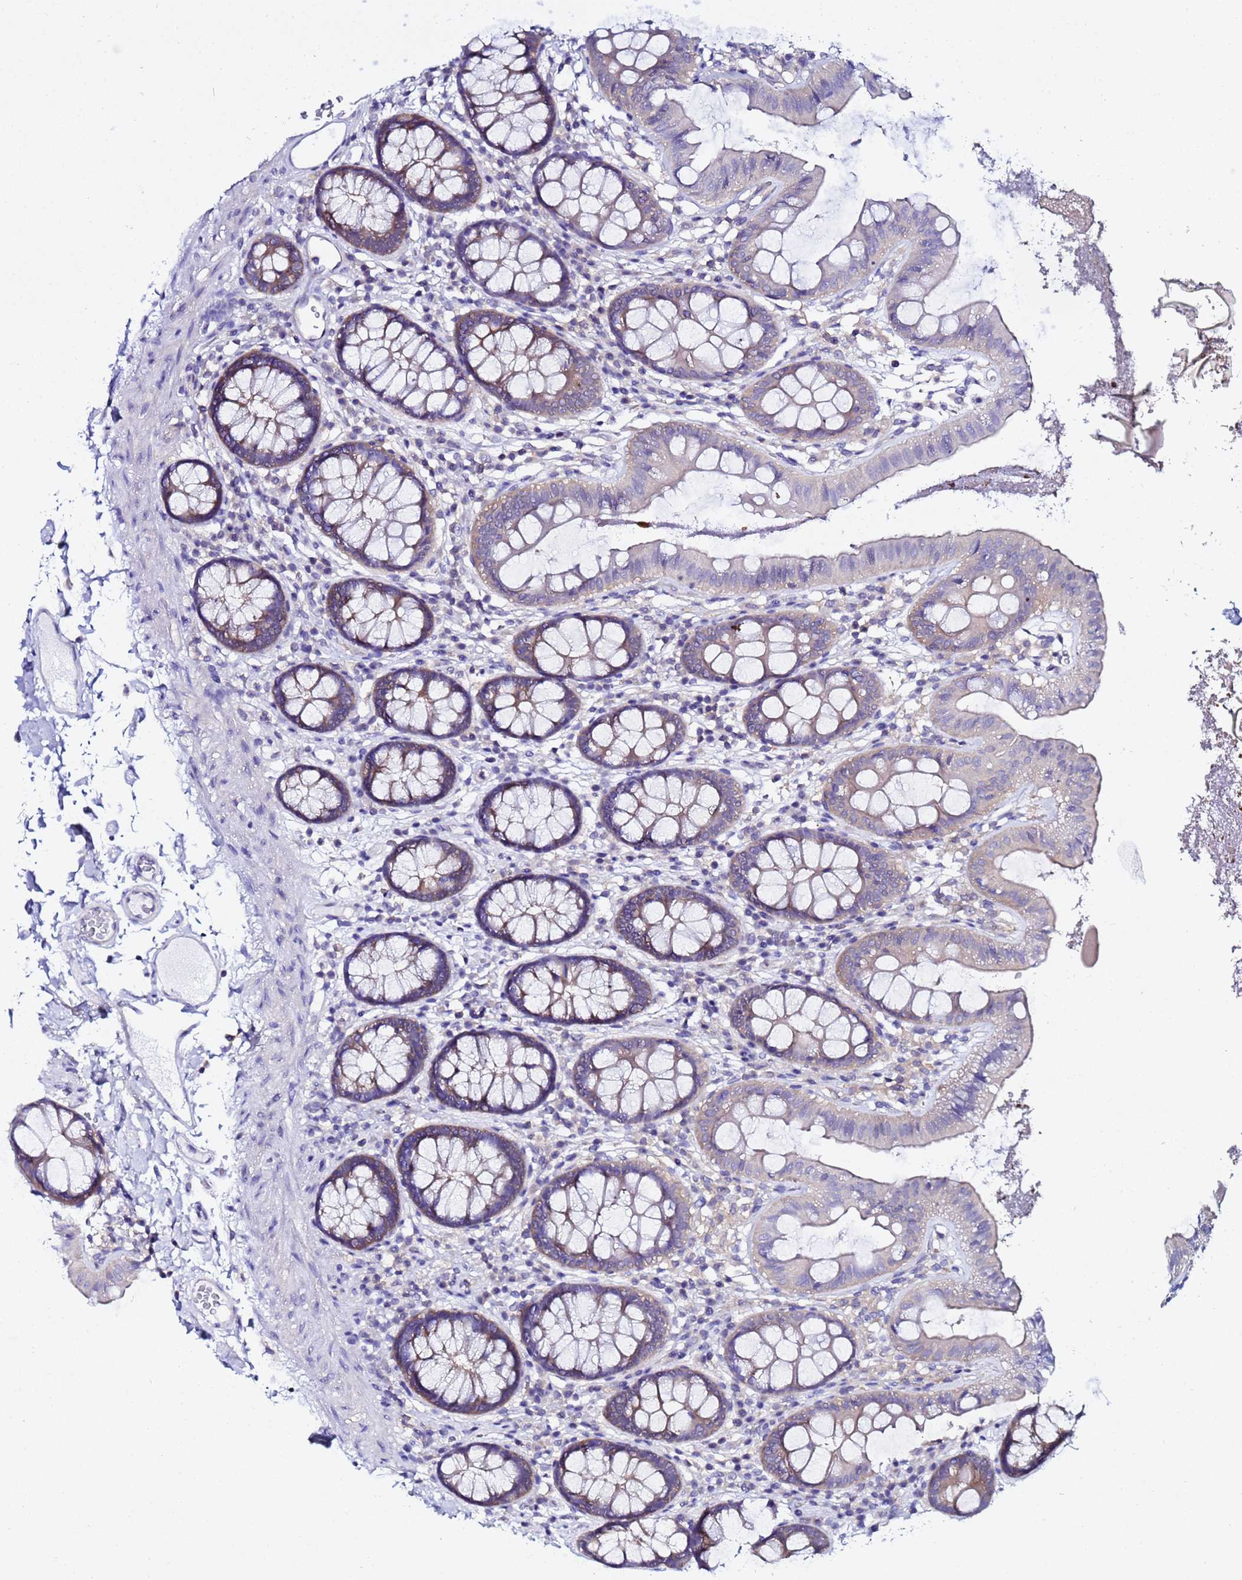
{"staining": {"intensity": "negative", "quantity": "none", "location": "none"}, "tissue": "colon", "cell_type": "Endothelial cells", "image_type": "normal", "snomed": [{"axis": "morphology", "description": "Normal tissue, NOS"}, {"axis": "topography", "description": "Colon"}], "caption": "Immunohistochemical staining of normal human colon demonstrates no significant expression in endothelial cells. (DAB (3,3'-diaminobenzidine) IHC with hematoxylin counter stain).", "gene": "LENG1", "patient": {"sex": "male", "age": 84}}